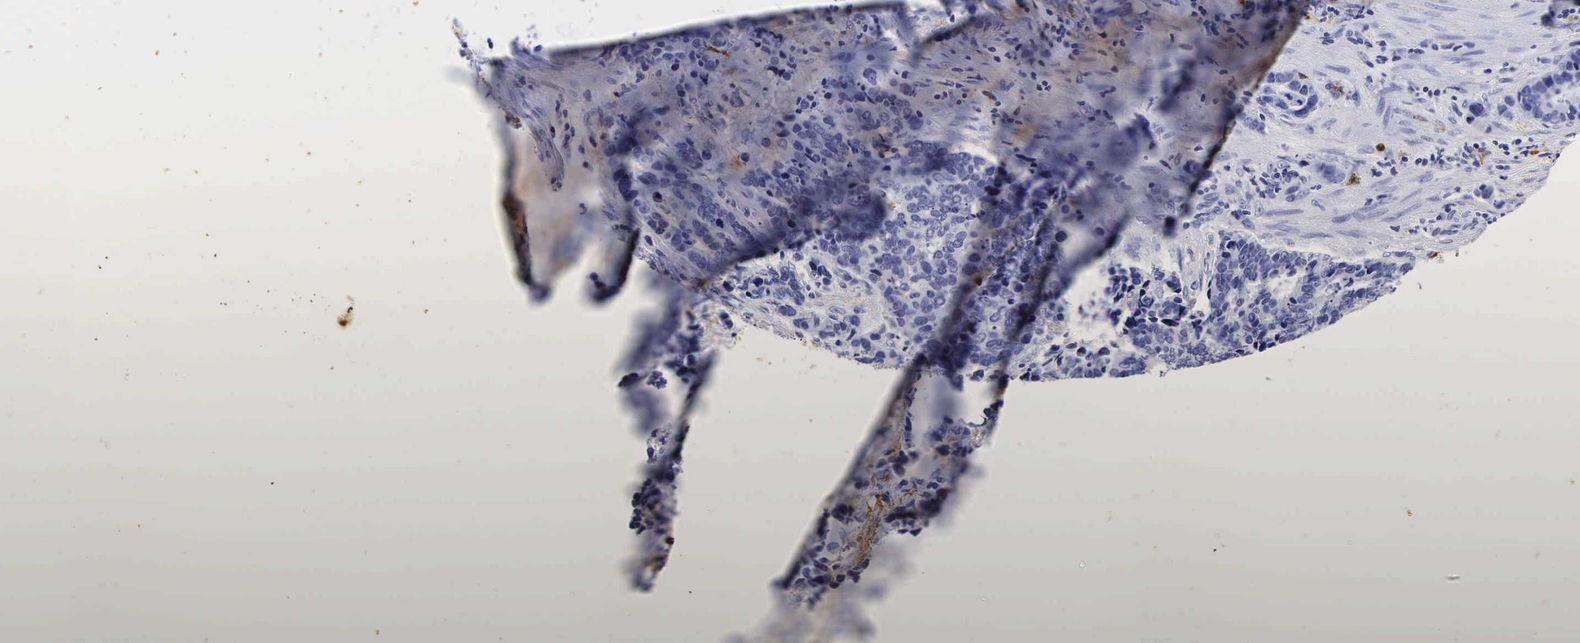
{"staining": {"intensity": "negative", "quantity": "none", "location": "none"}, "tissue": "stomach cancer", "cell_type": "Tumor cells", "image_type": "cancer", "snomed": [{"axis": "morphology", "description": "Adenocarcinoma, NOS"}, {"axis": "topography", "description": "Stomach, upper"}], "caption": "There is no significant expression in tumor cells of stomach adenocarcinoma.", "gene": "LYZ", "patient": {"sex": "male", "age": 71}}